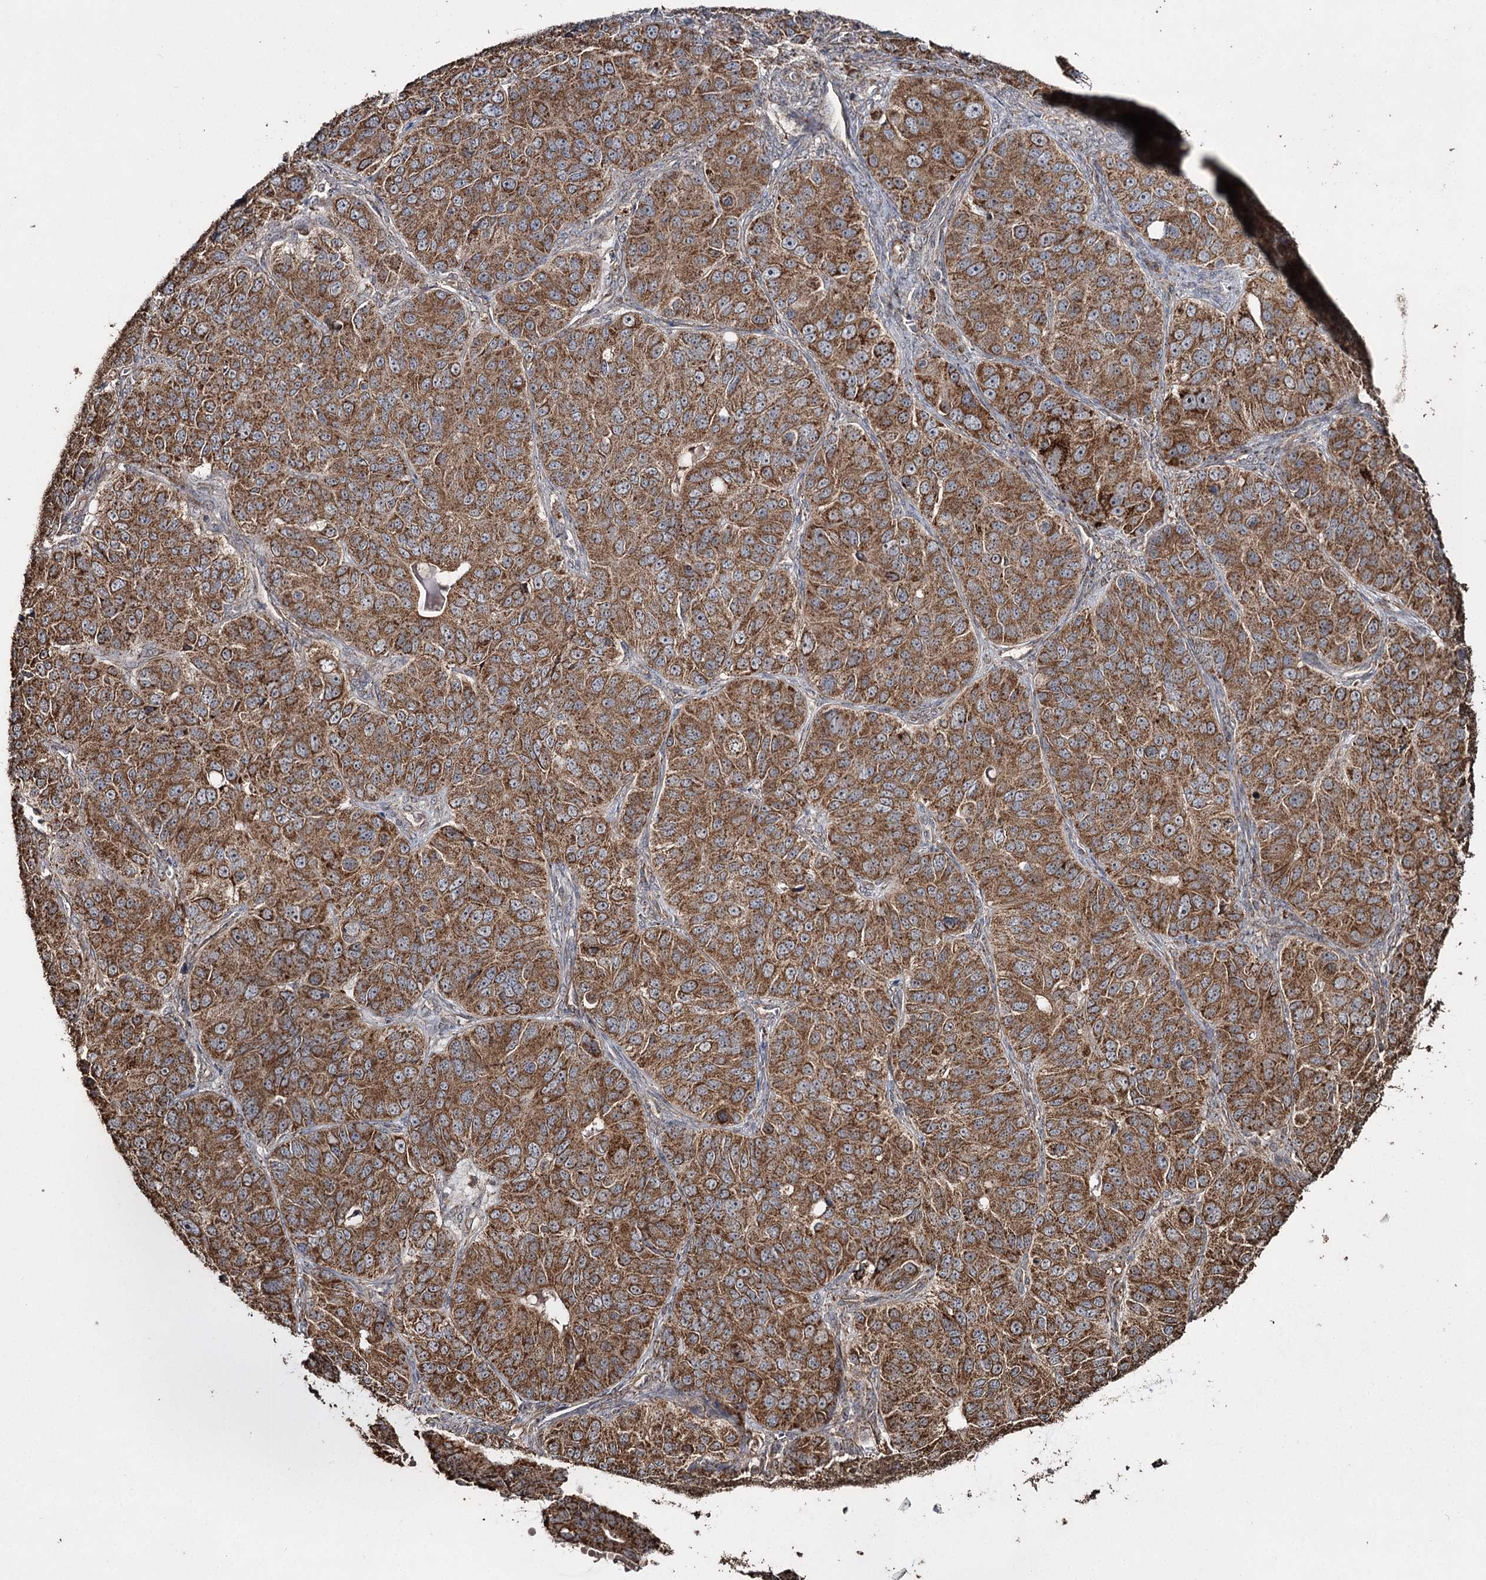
{"staining": {"intensity": "moderate", "quantity": ">75%", "location": "cytoplasmic/membranous"}, "tissue": "ovarian cancer", "cell_type": "Tumor cells", "image_type": "cancer", "snomed": [{"axis": "morphology", "description": "Carcinoma, endometroid"}, {"axis": "topography", "description": "Ovary"}], "caption": "There is medium levels of moderate cytoplasmic/membranous staining in tumor cells of ovarian cancer, as demonstrated by immunohistochemical staining (brown color).", "gene": "SLF2", "patient": {"sex": "female", "age": 51}}